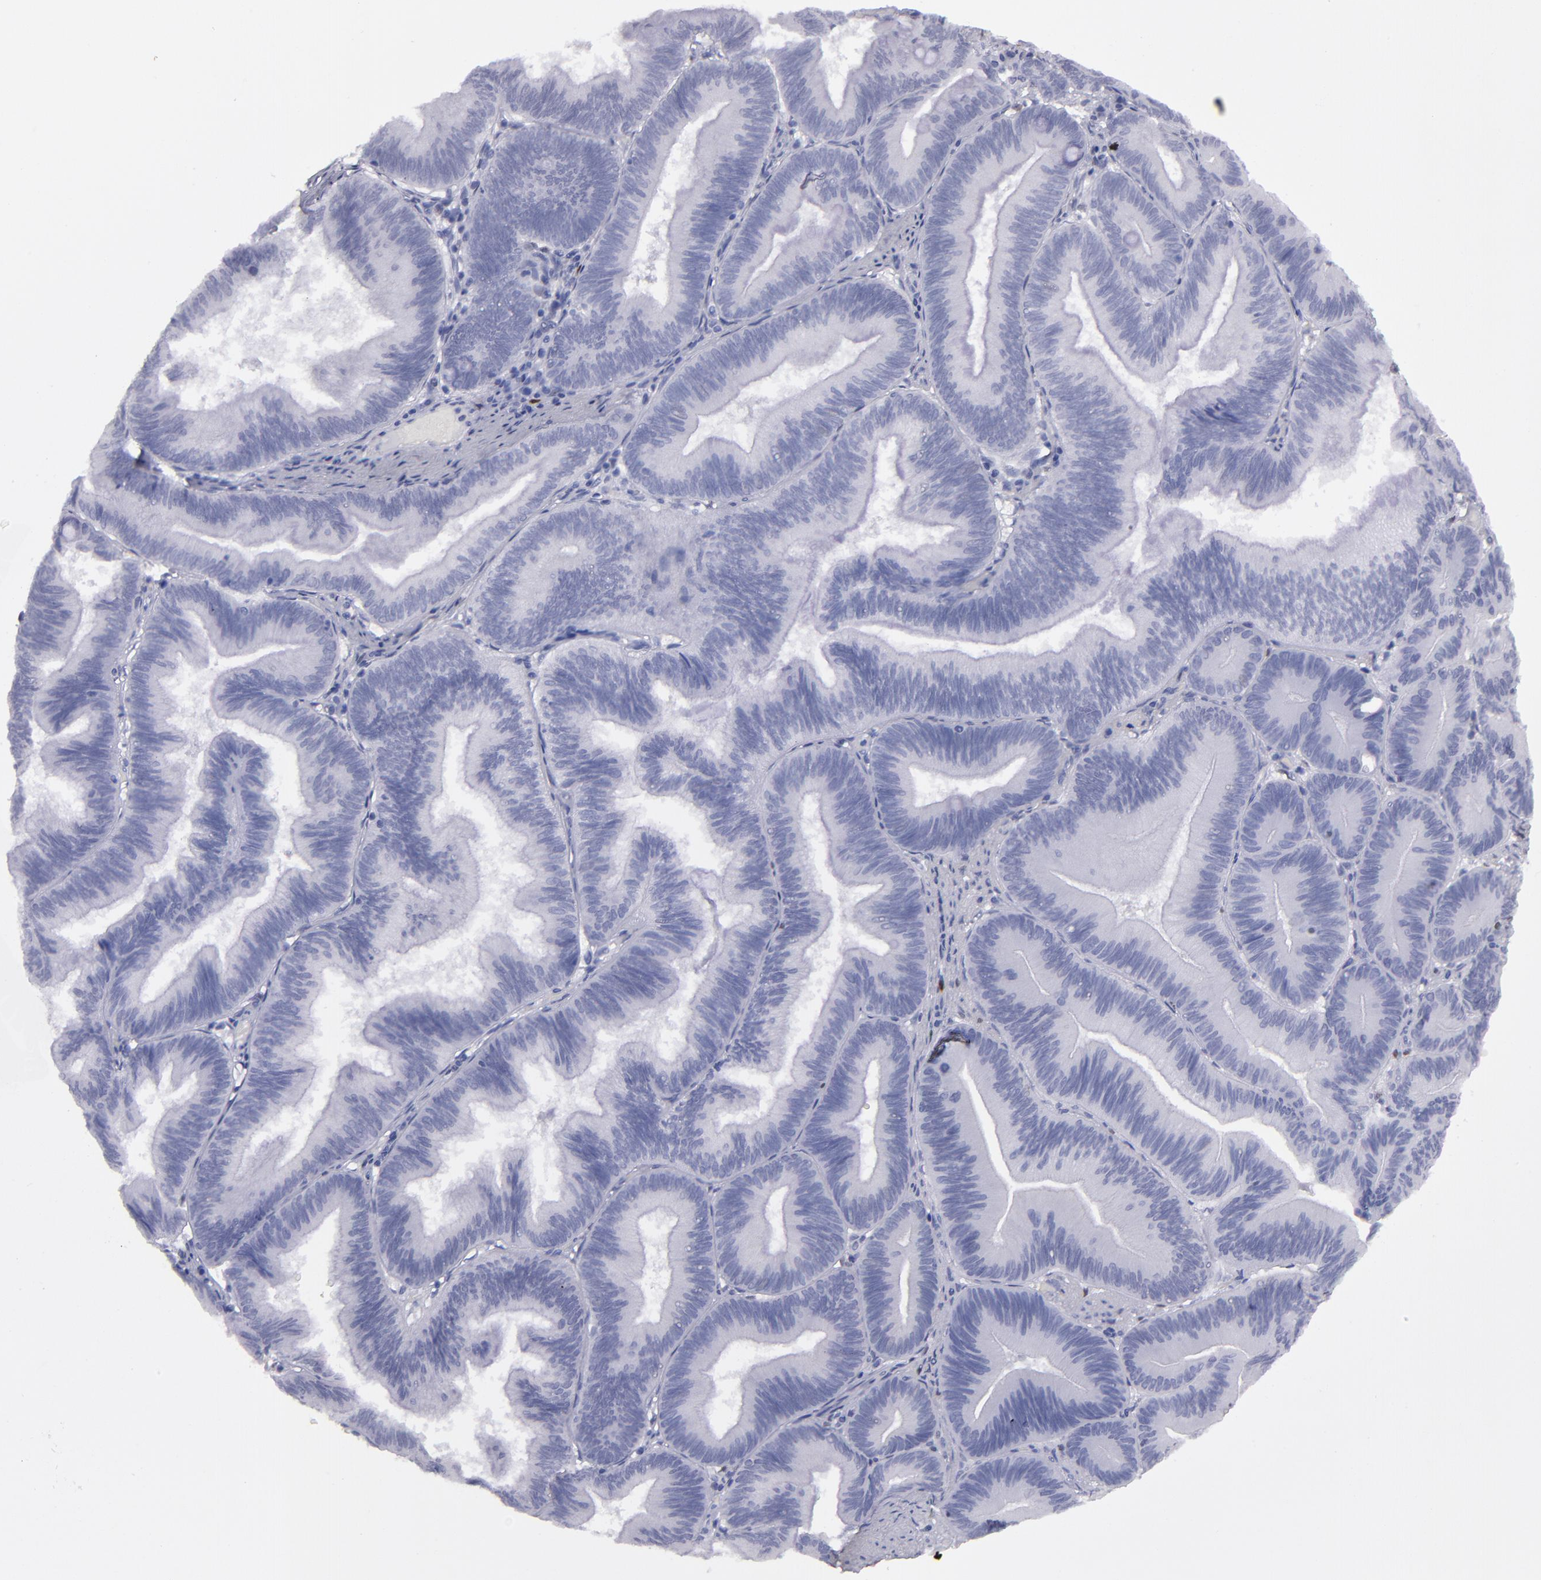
{"staining": {"intensity": "negative", "quantity": "none", "location": "none"}, "tissue": "pancreatic cancer", "cell_type": "Tumor cells", "image_type": "cancer", "snomed": [{"axis": "morphology", "description": "Adenocarcinoma, NOS"}, {"axis": "topography", "description": "Pancreas"}], "caption": "Tumor cells are negative for protein expression in human pancreatic adenocarcinoma.", "gene": "IRF8", "patient": {"sex": "male", "age": 82}}